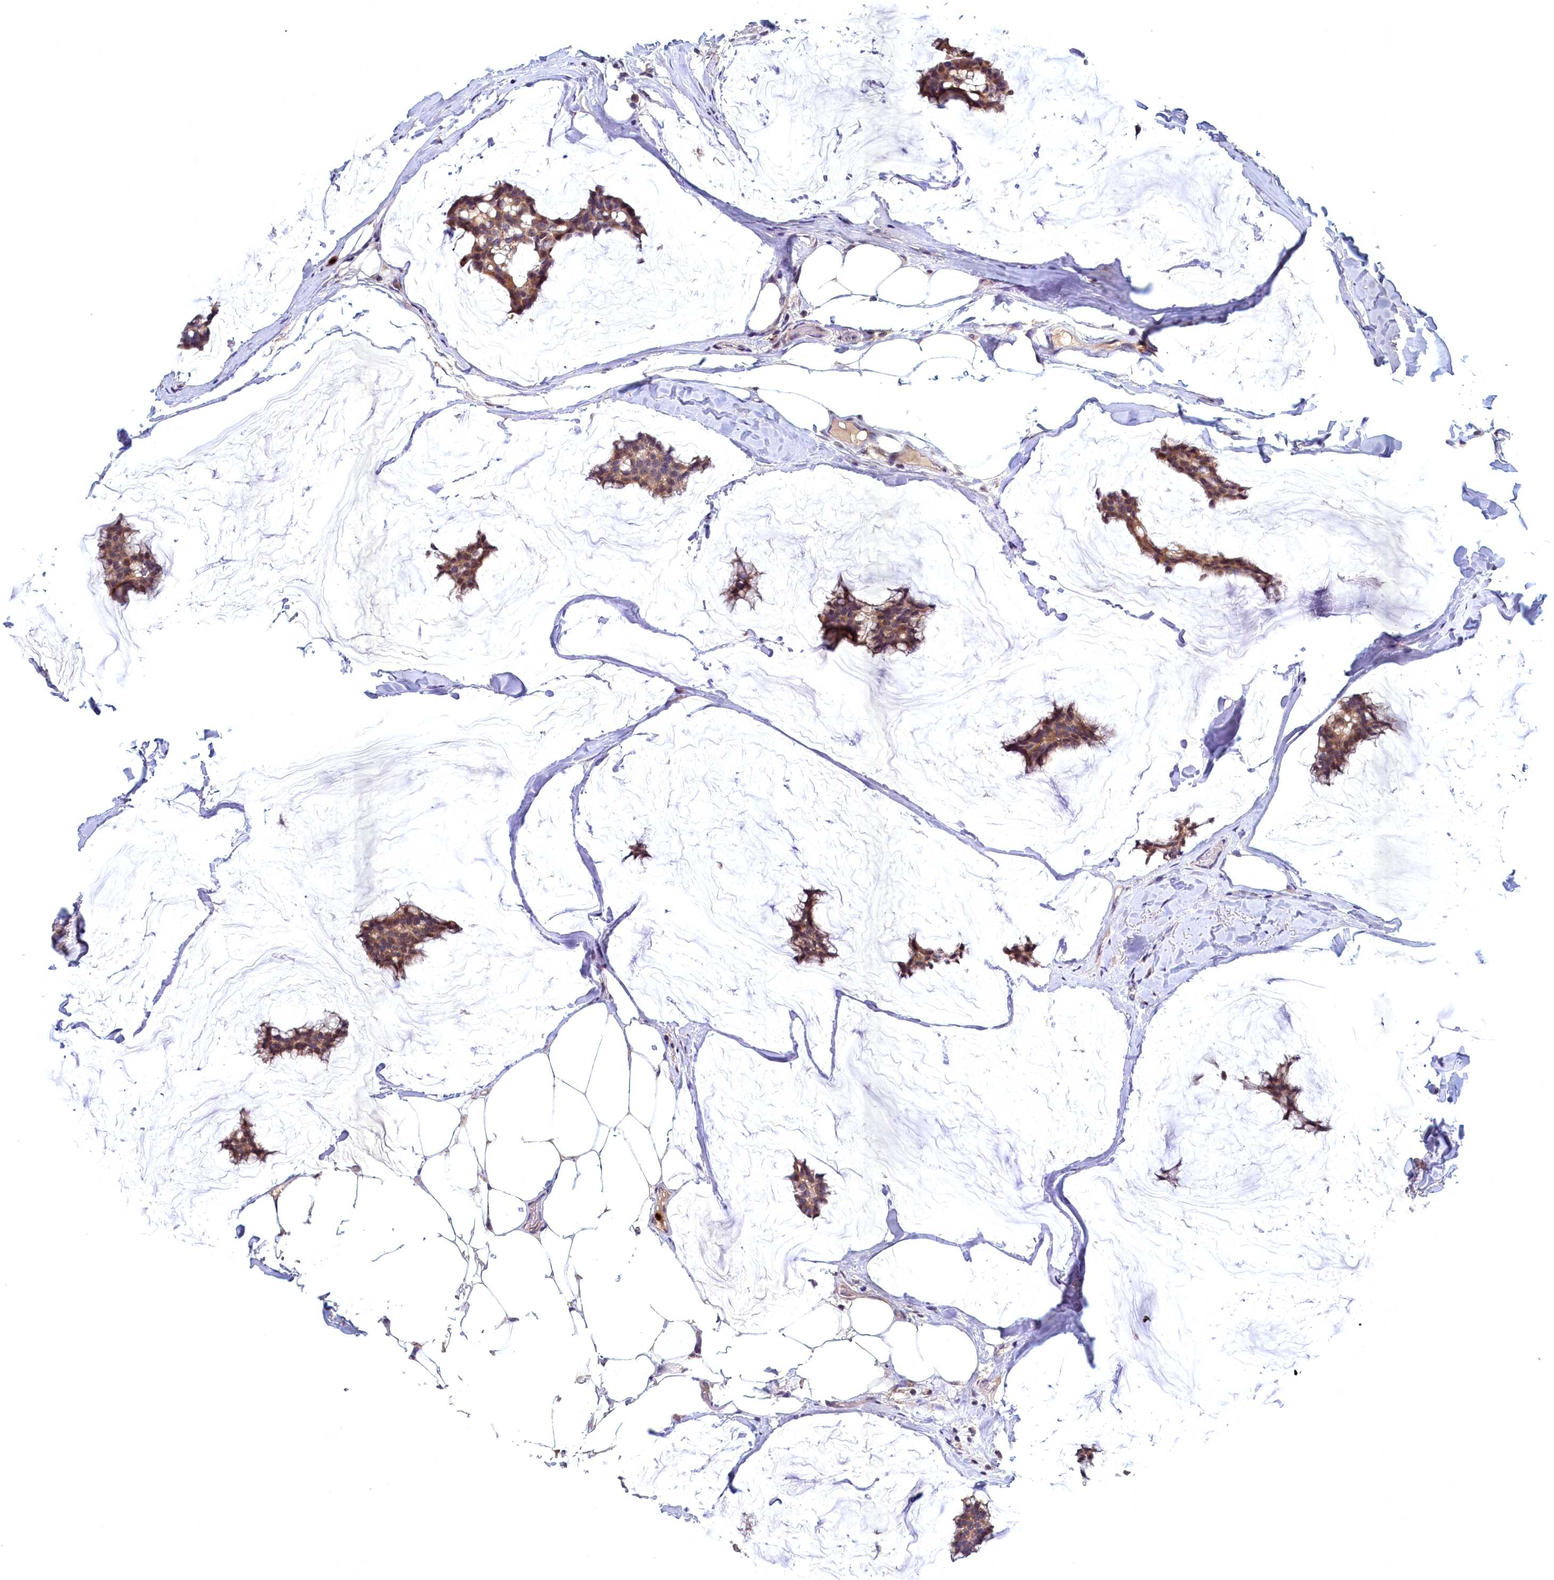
{"staining": {"intensity": "moderate", "quantity": ">75%", "location": "cytoplasmic/membranous"}, "tissue": "breast cancer", "cell_type": "Tumor cells", "image_type": "cancer", "snomed": [{"axis": "morphology", "description": "Duct carcinoma"}, {"axis": "topography", "description": "Breast"}], "caption": "A brown stain highlights moderate cytoplasmic/membranous expression of a protein in breast infiltrating ductal carcinoma tumor cells.", "gene": "EPB41L4B", "patient": {"sex": "female", "age": 93}}